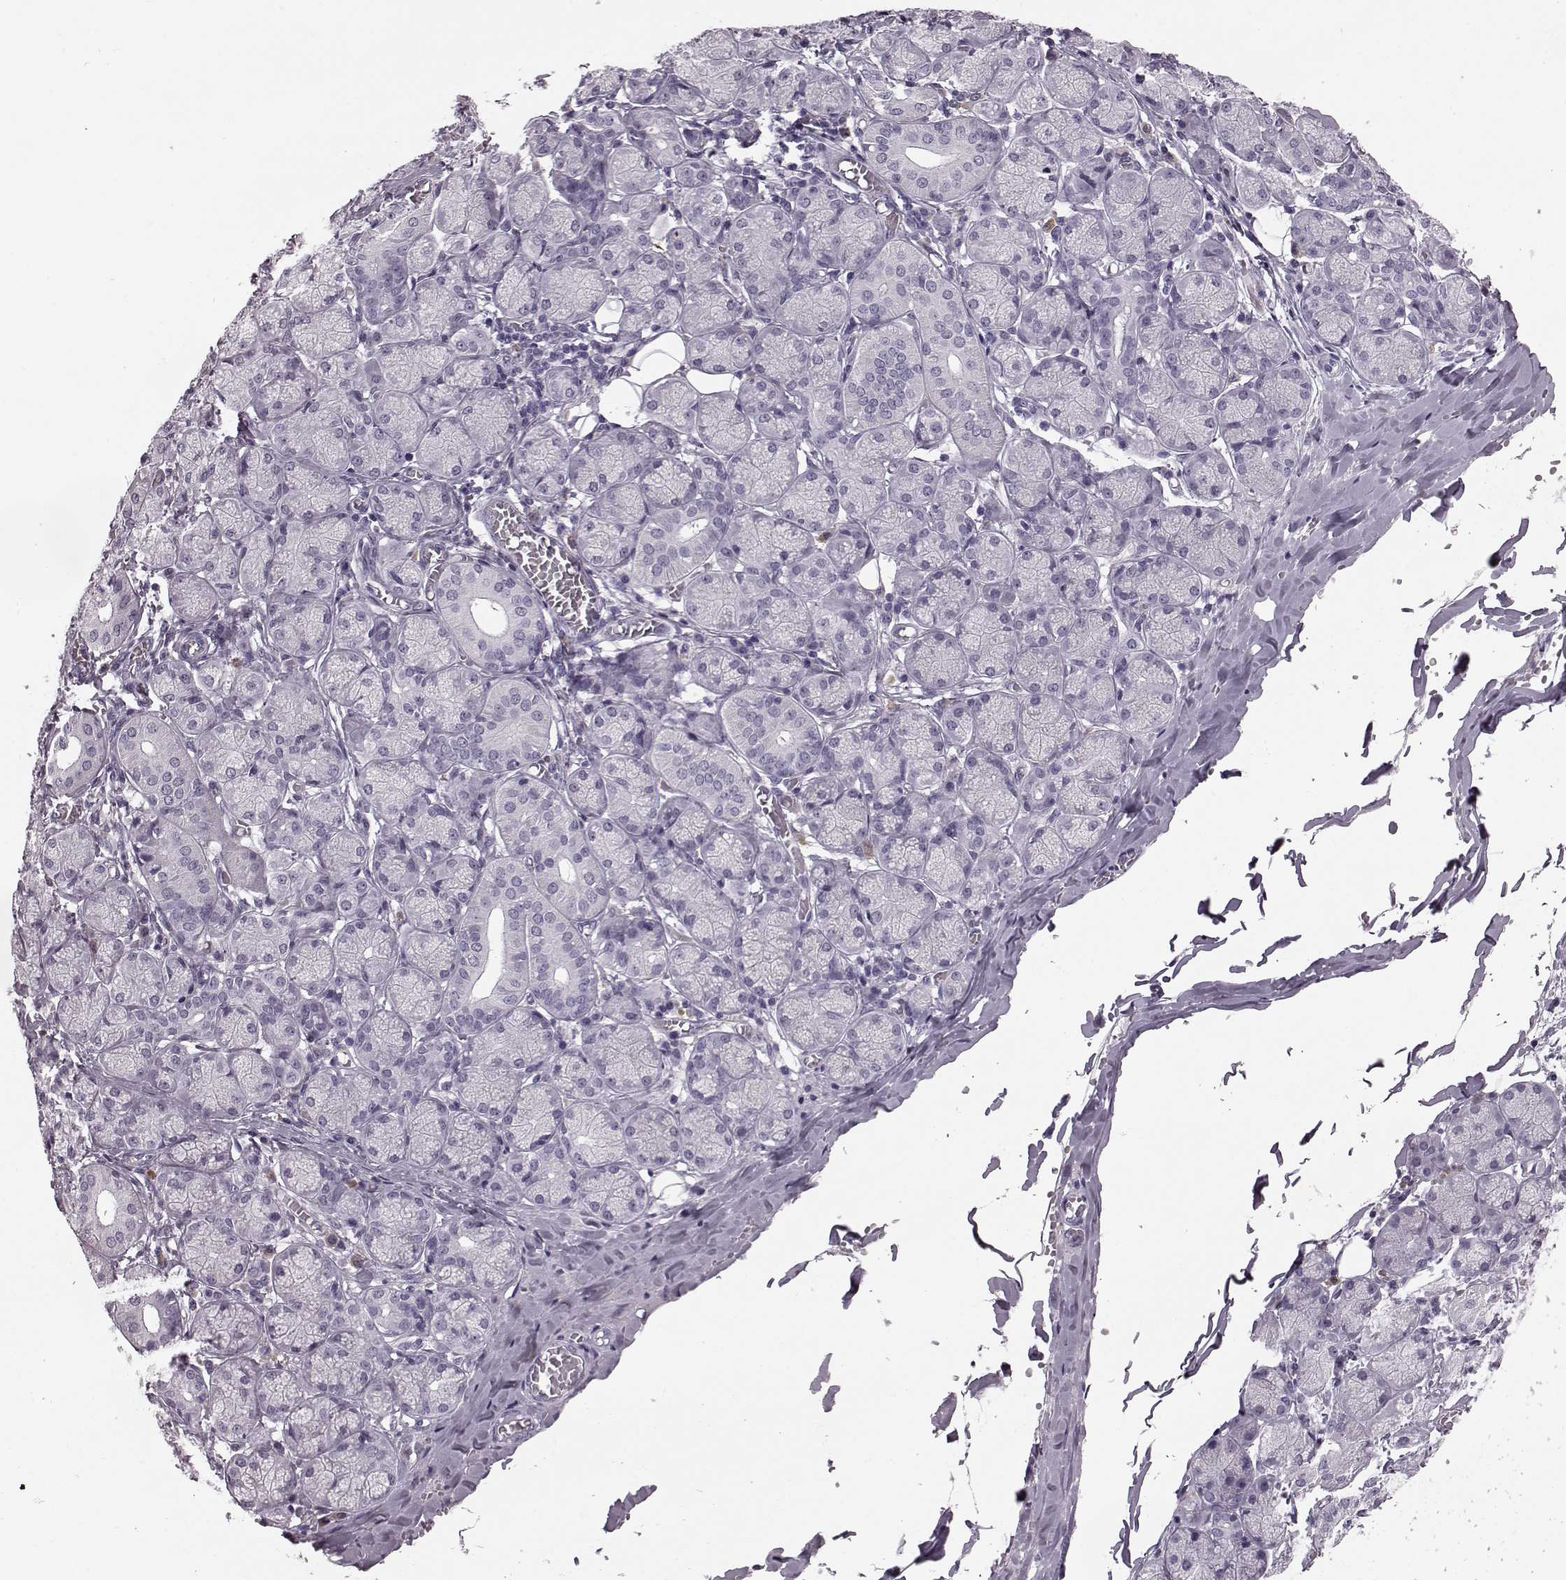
{"staining": {"intensity": "negative", "quantity": "none", "location": "none"}, "tissue": "salivary gland", "cell_type": "Glandular cells", "image_type": "normal", "snomed": [{"axis": "morphology", "description": "Normal tissue, NOS"}, {"axis": "topography", "description": "Salivary gland"}, {"axis": "topography", "description": "Peripheral nerve tissue"}], "caption": "Glandular cells are negative for brown protein staining in unremarkable salivary gland. (Brightfield microscopy of DAB (3,3'-diaminobenzidine) immunohistochemistry at high magnification).", "gene": "JSRP1", "patient": {"sex": "female", "age": 24}}